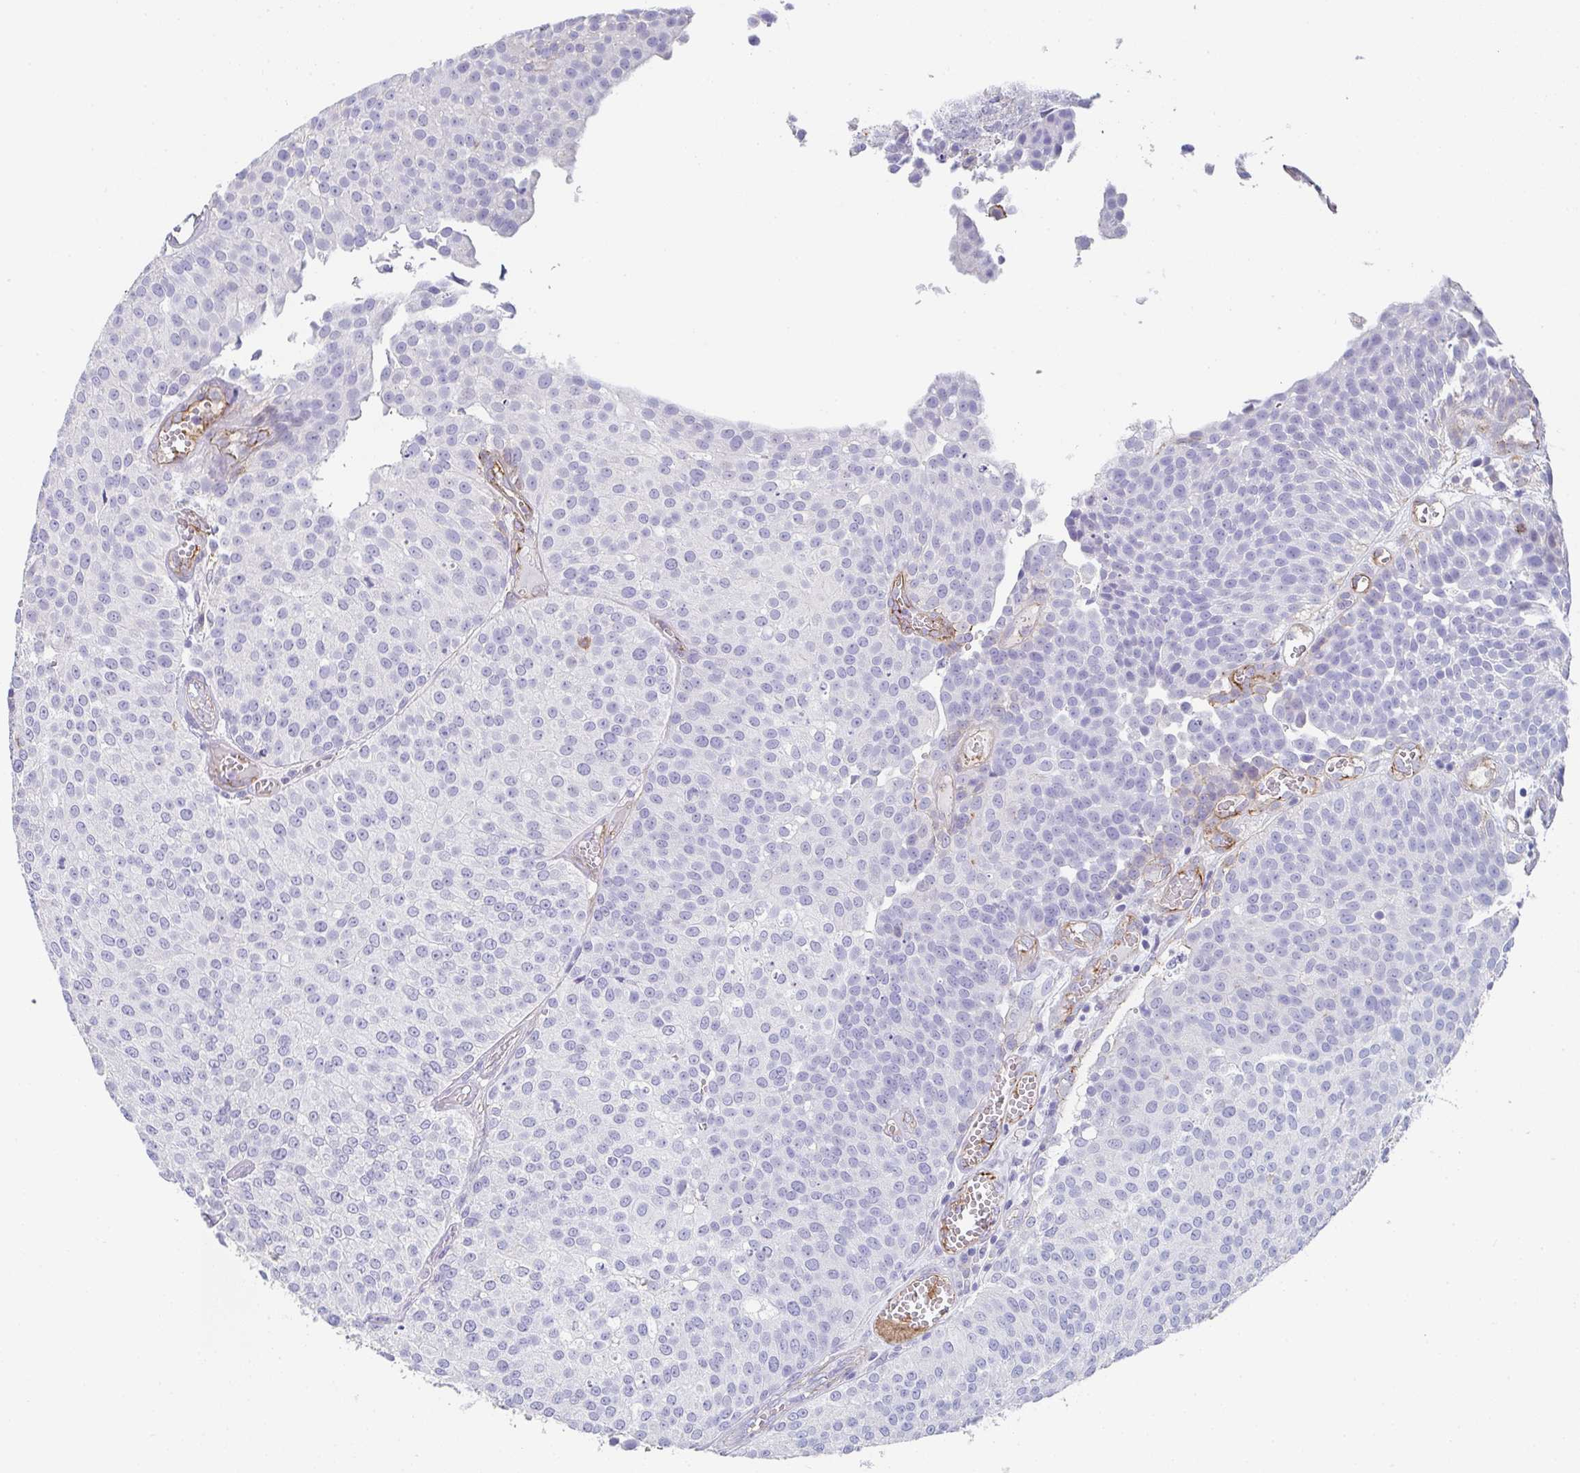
{"staining": {"intensity": "negative", "quantity": "none", "location": "none"}, "tissue": "urothelial cancer", "cell_type": "Tumor cells", "image_type": "cancer", "snomed": [{"axis": "morphology", "description": "Urothelial carcinoma, Low grade"}, {"axis": "topography", "description": "Urinary bladder"}], "caption": "This is an IHC histopathology image of urothelial carcinoma (low-grade). There is no staining in tumor cells.", "gene": "DBN1", "patient": {"sex": "female", "age": 79}}